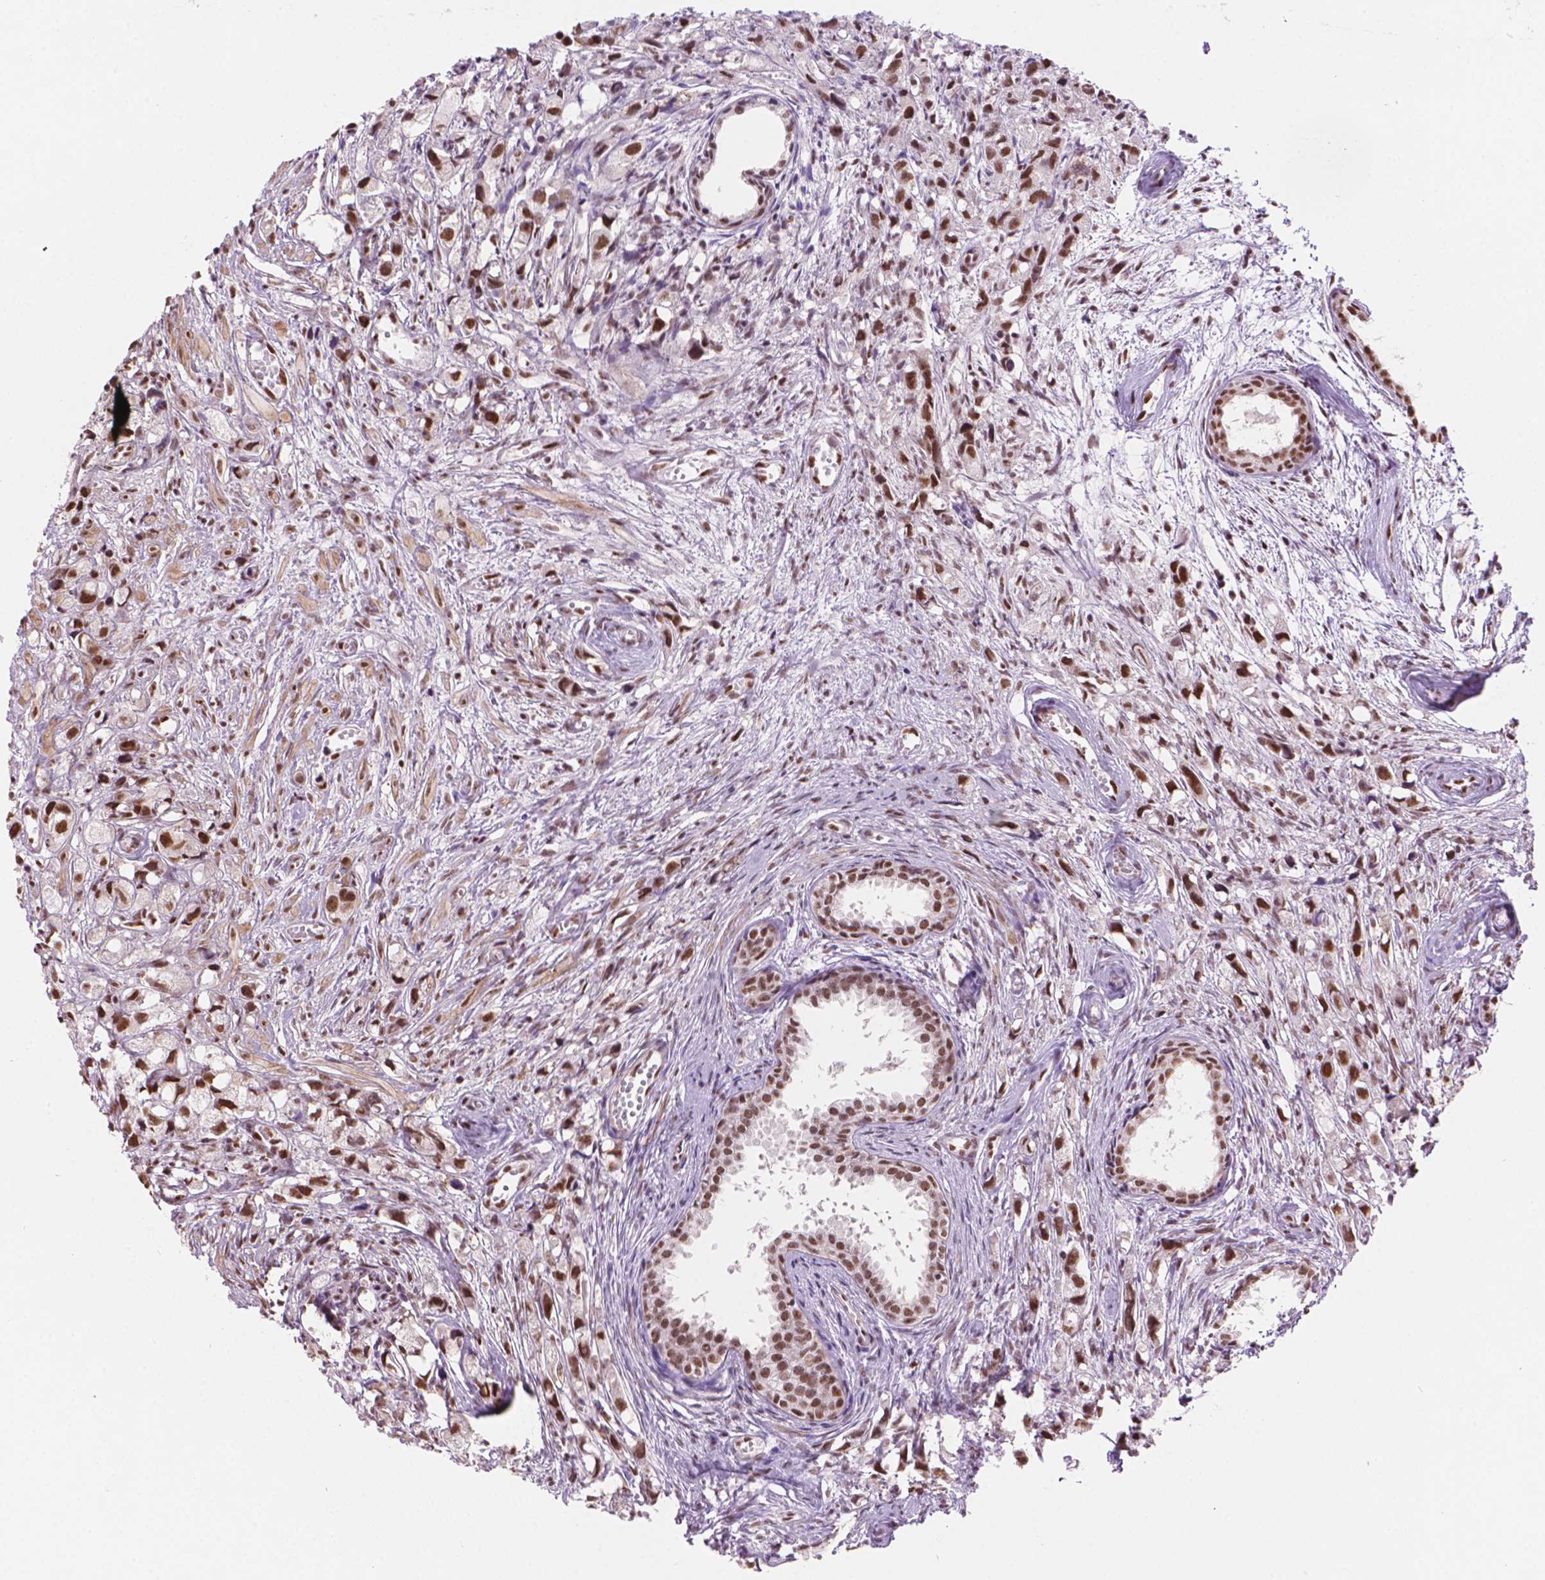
{"staining": {"intensity": "strong", "quantity": ">75%", "location": "nuclear"}, "tissue": "prostate cancer", "cell_type": "Tumor cells", "image_type": "cancer", "snomed": [{"axis": "morphology", "description": "Adenocarcinoma, High grade"}, {"axis": "topography", "description": "Prostate"}], "caption": "Protein expression analysis of prostate cancer (high-grade adenocarcinoma) demonstrates strong nuclear expression in about >75% of tumor cells. Ihc stains the protein in brown and the nuclei are stained blue.", "gene": "UBN1", "patient": {"sex": "male", "age": 75}}